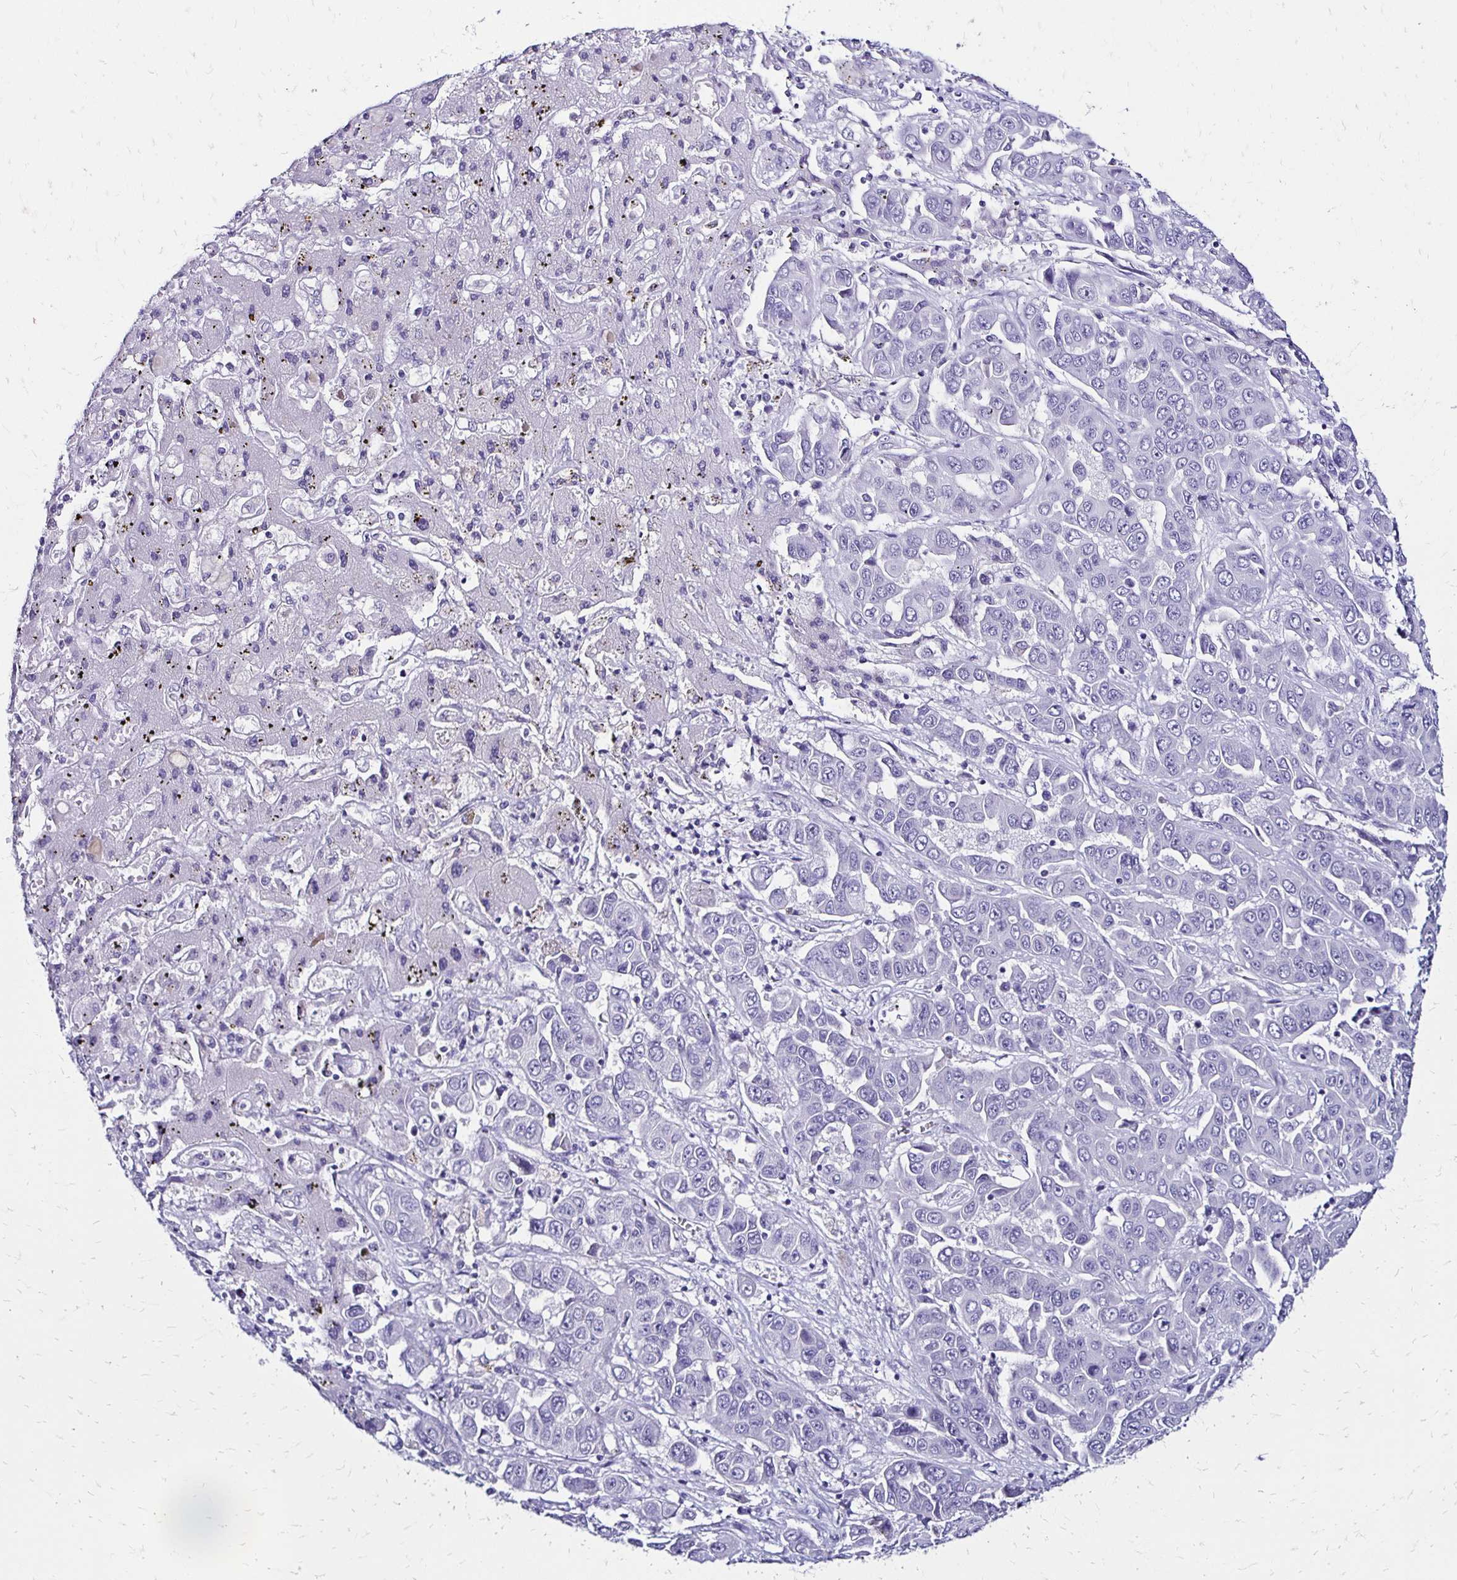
{"staining": {"intensity": "negative", "quantity": "none", "location": "none"}, "tissue": "liver cancer", "cell_type": "Tumor cells", "image_type": "cancer", "snomed": [{"axis": "morphology", "description": "Cholangiocarcinoma"}, {"axis": "topography", "description": "Liver"}], "caption": "Liver cancer (cholangiocarcinoma) was stained to show a protein in brown. There is no significant expression in tumor cells. (Brightfield microscopy of DAB IHC at high magnification).", "gene": "KCNT1", "patient": {"sex": "female", "age": 52}}